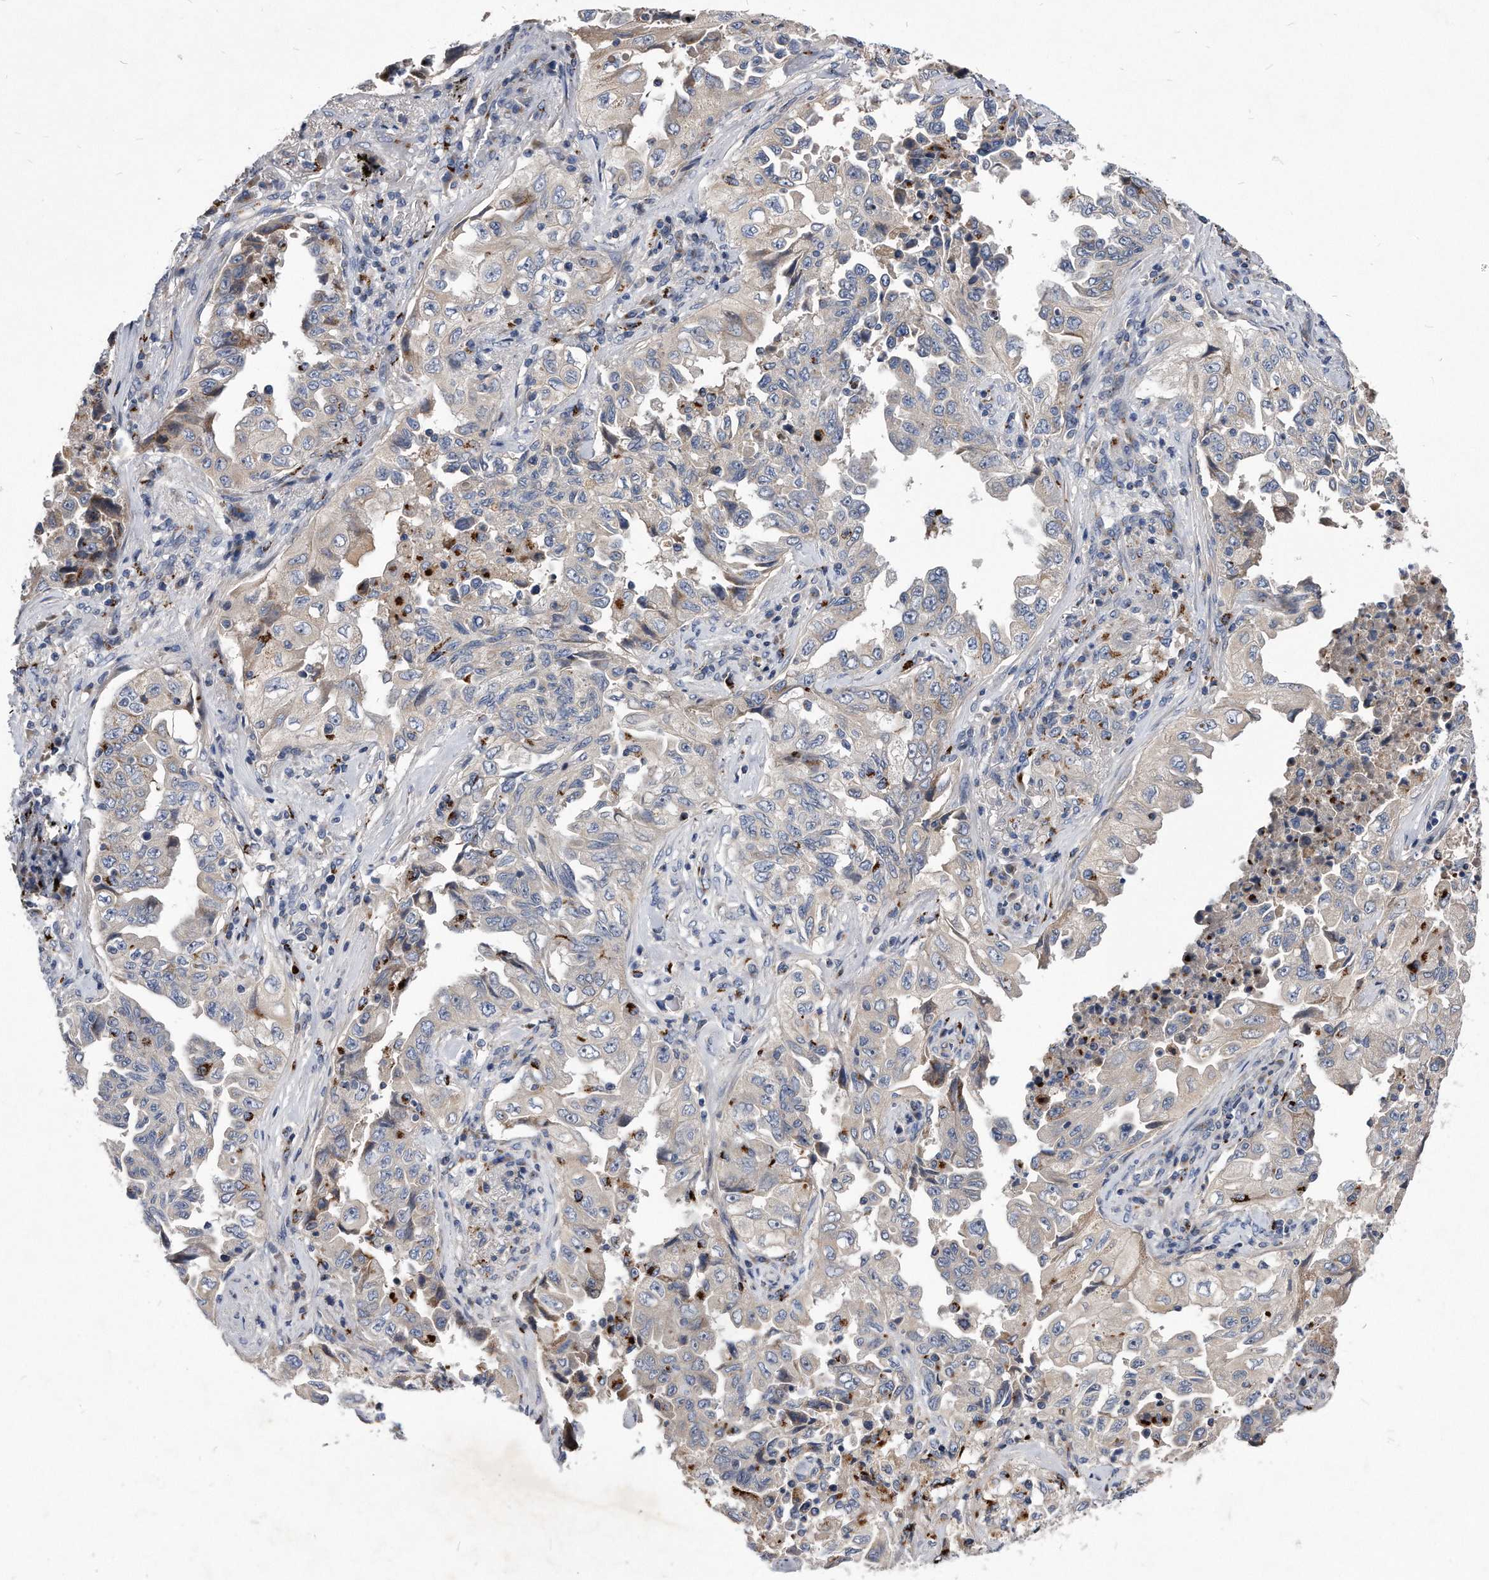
{"staining": {"intensity": "negative", "quantity": "none", "location": "none"}, "tissue": "lung cancer", "cell_type": "Tumor cells", "image_type": "cancer", "snomed": [{"axis": "morphology", "description": "Adenocarcinoma, NOS"}, {"axis": "topography", "description": "Lung"}], "caption": "DAB (3,3'-diaminobenzidine) immunohistochemical staining of adenocarcinoma (lung) shows no significant positivity in tumor cells.", "gene": "MGAT4A", "patient": {"sex": "female", "age": 51}}